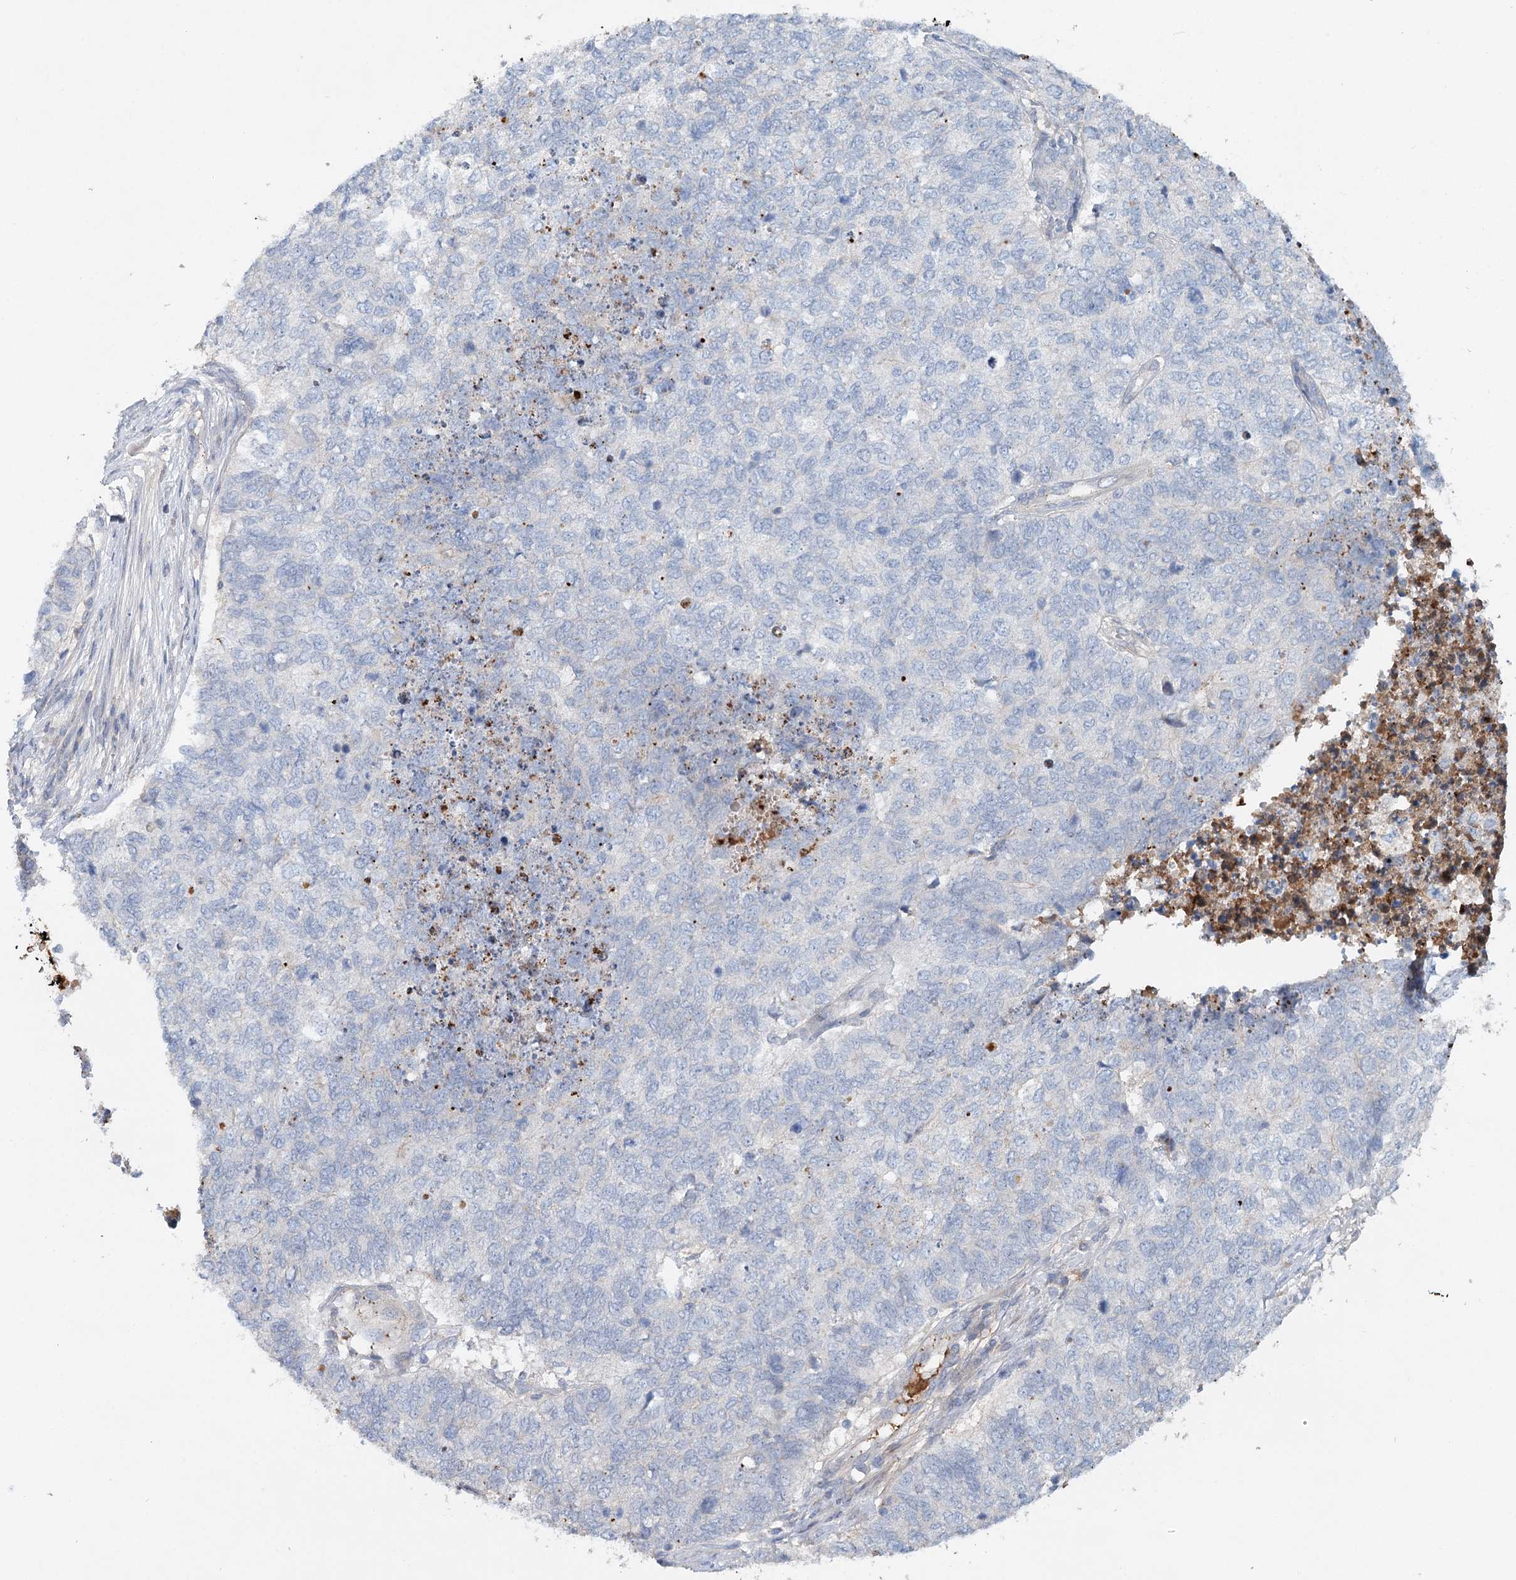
{"staining": {"intensity": "negative", "quantity": "none", "location": "none"}, "tissue": "cervical cancer", "cell_type": "Tumor cells", "image_type": "cancer", "snomed": [{"axis": "morphology", "description": "Squamous cell carcinoma, NOS"}, {"axis": "topography", "description": "Cervix"}], "caption": "Immunohistochemistry histopathology image of cervical cancer stained for a protein (brown), which demonstrates no expression in tumor cells. (DAB (3,3'-diaminobenzidine) immunohistochemistry (IHC), high magnification).", "gene": "ALKBH8", "patient": {"sex": "female", "age": 63}}